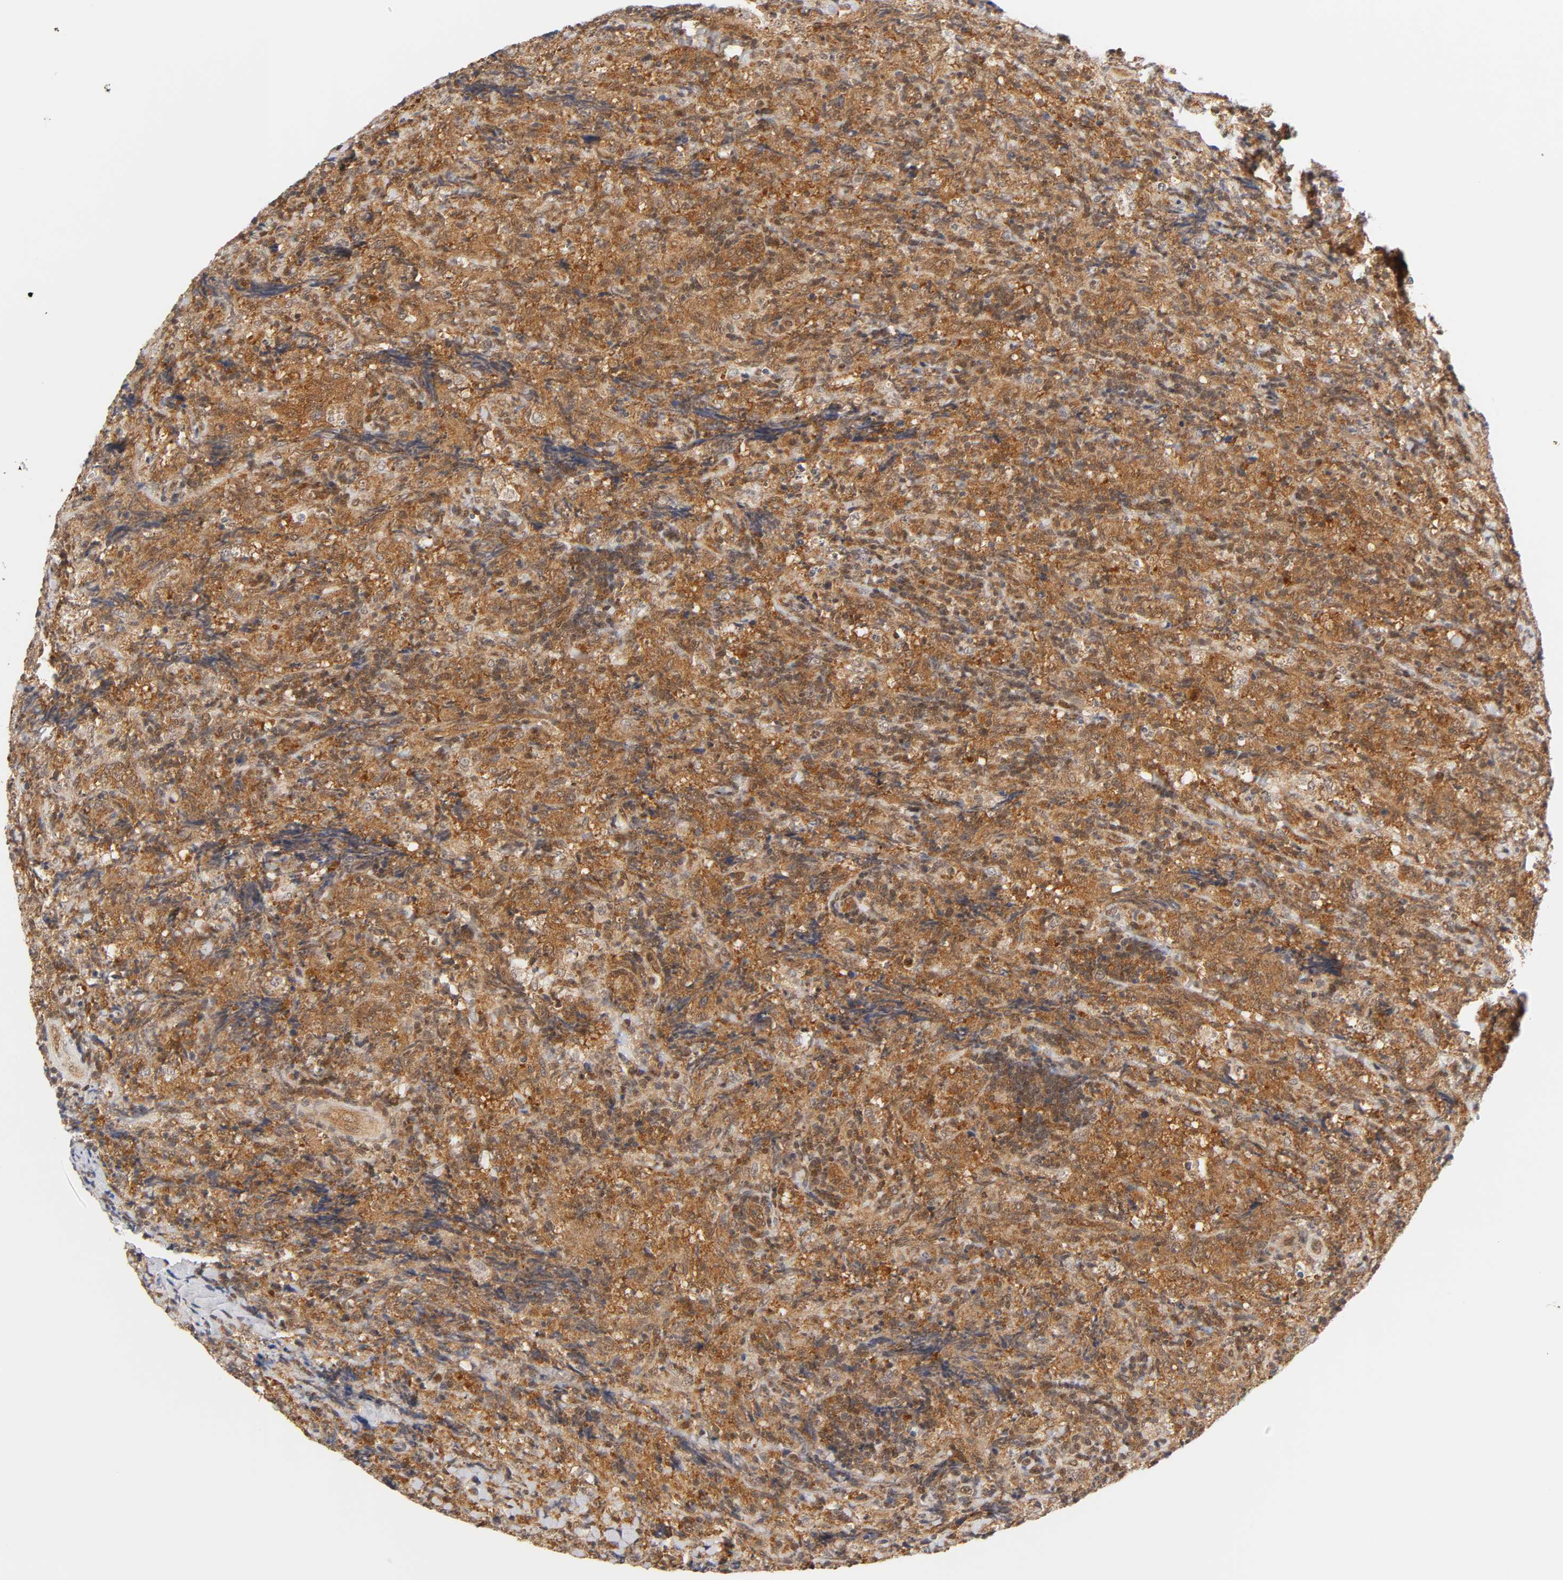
{"staining": {"intensity": "moderate", "quantity": ">75%", "location": "cytoplasmic/membranous,nuclear"}, "tissue": "lymphoma", "cell_type": "Tumor cells", "image_type": "cancer", "snomed": [{"axis": "morphology", "description": "Malignant lymphoma, non-Hodgkin's type, High grade"}, {"axis": "topography", "description": "Tonsil"}], "caption": "This photomicrograph exhibits immunohistochemistry staining of human lymphoma, with medium moderate cytoplasmic/membranous and nuclear staining in approximately >75% of tumor cells.", "gene": "CDC37", "patient": {"sex": "female", "age": 36}}